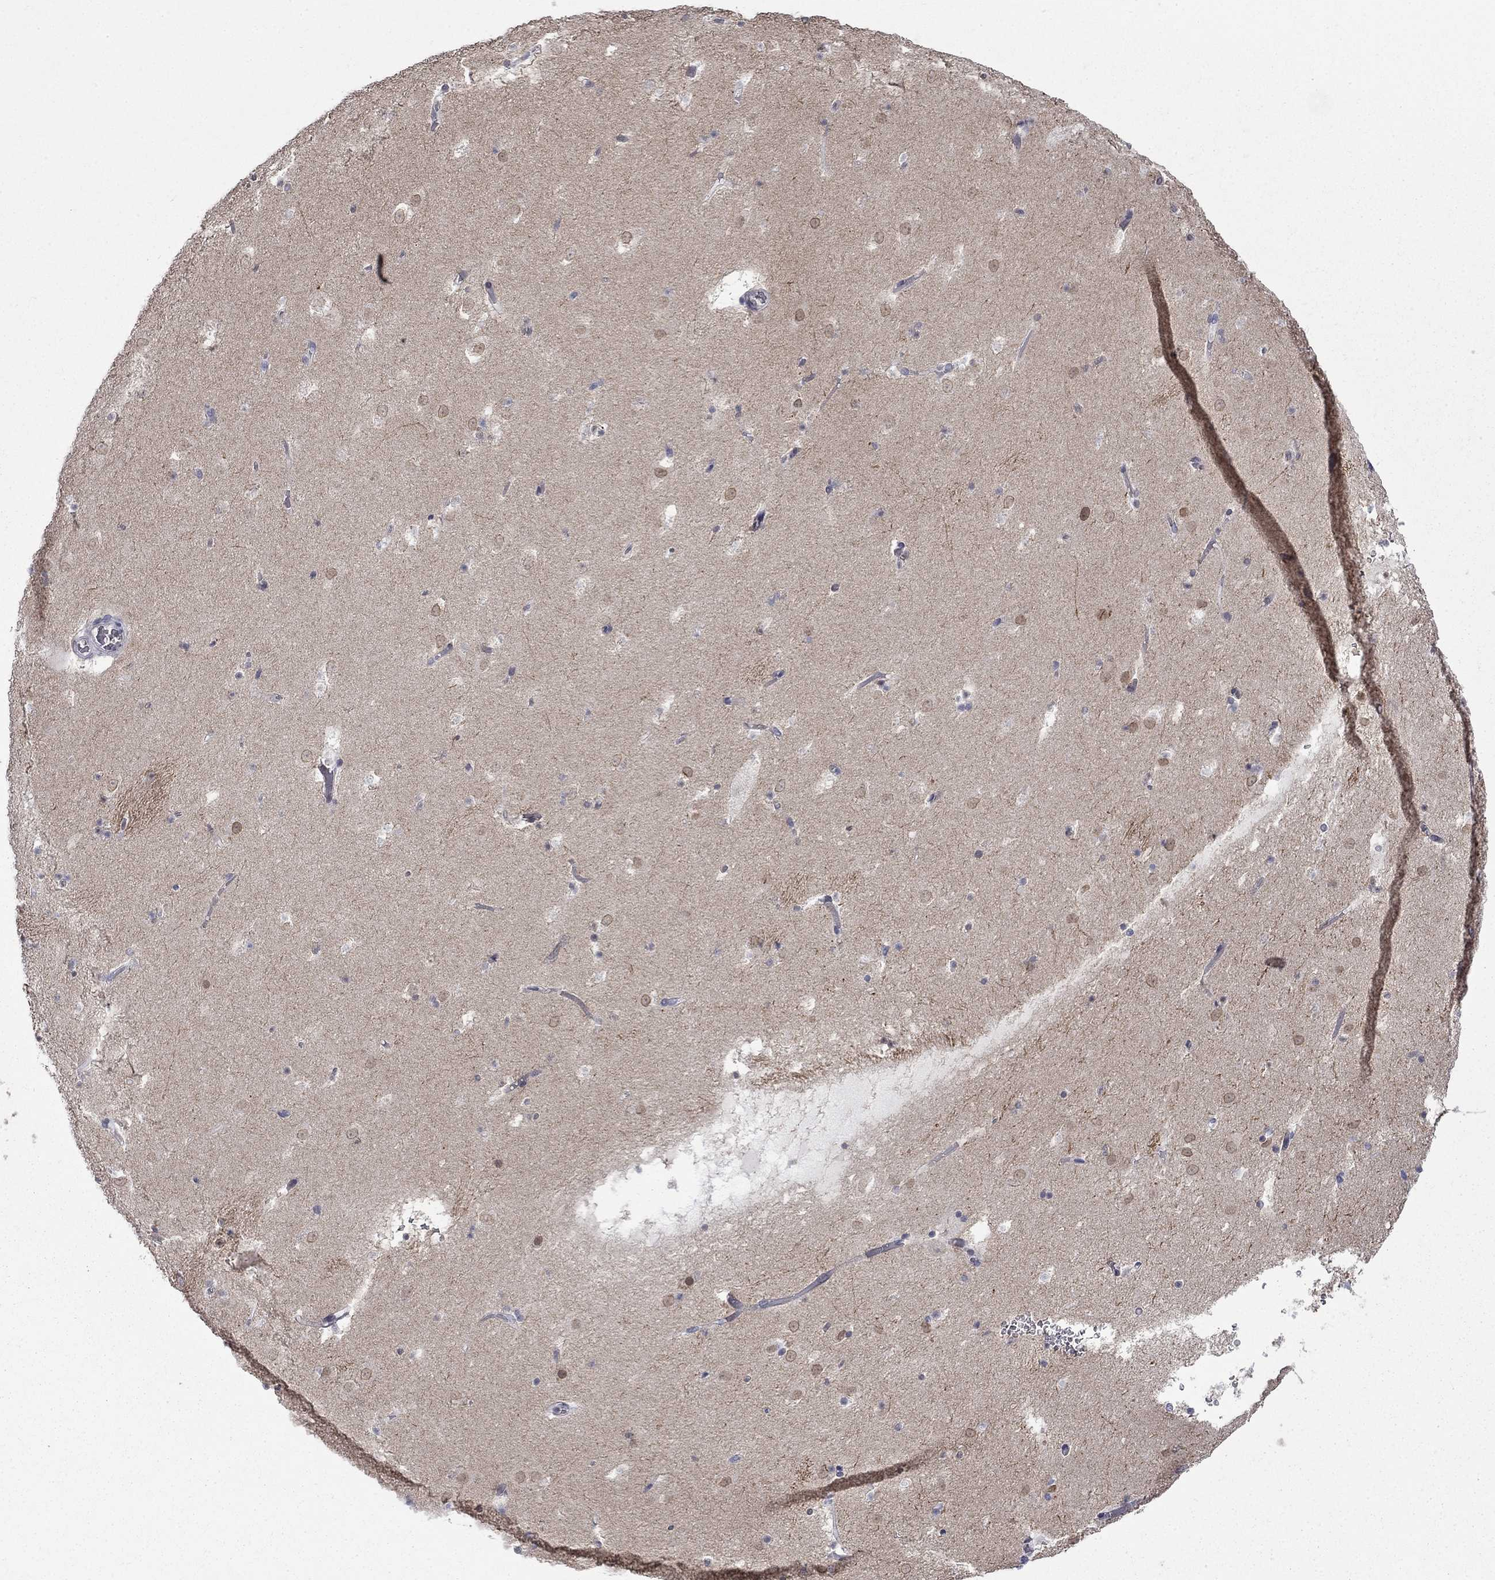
{"staining": {"intensity": "moderate", "quantity": "<25%", "location": "nuclear"}, "tissue": "caudate", "cell_type": "Glial cells", "image_type": "normal", "snomed": [{"axis": "morphology", "description": "Normal tissue, NOS"}, {"axis": "topography", "description": "Lateral ventricle wall"}], "caption": "Brown immunohistochemical staining in normal human caudate demonstrates moderate nuclear staining in approximately <25% of glial cells. (brown staining indicates protein expression, while blue staining denotes nuclei).", "gene": "NSMF", "patient": {"sex": "female", "age": 42}}